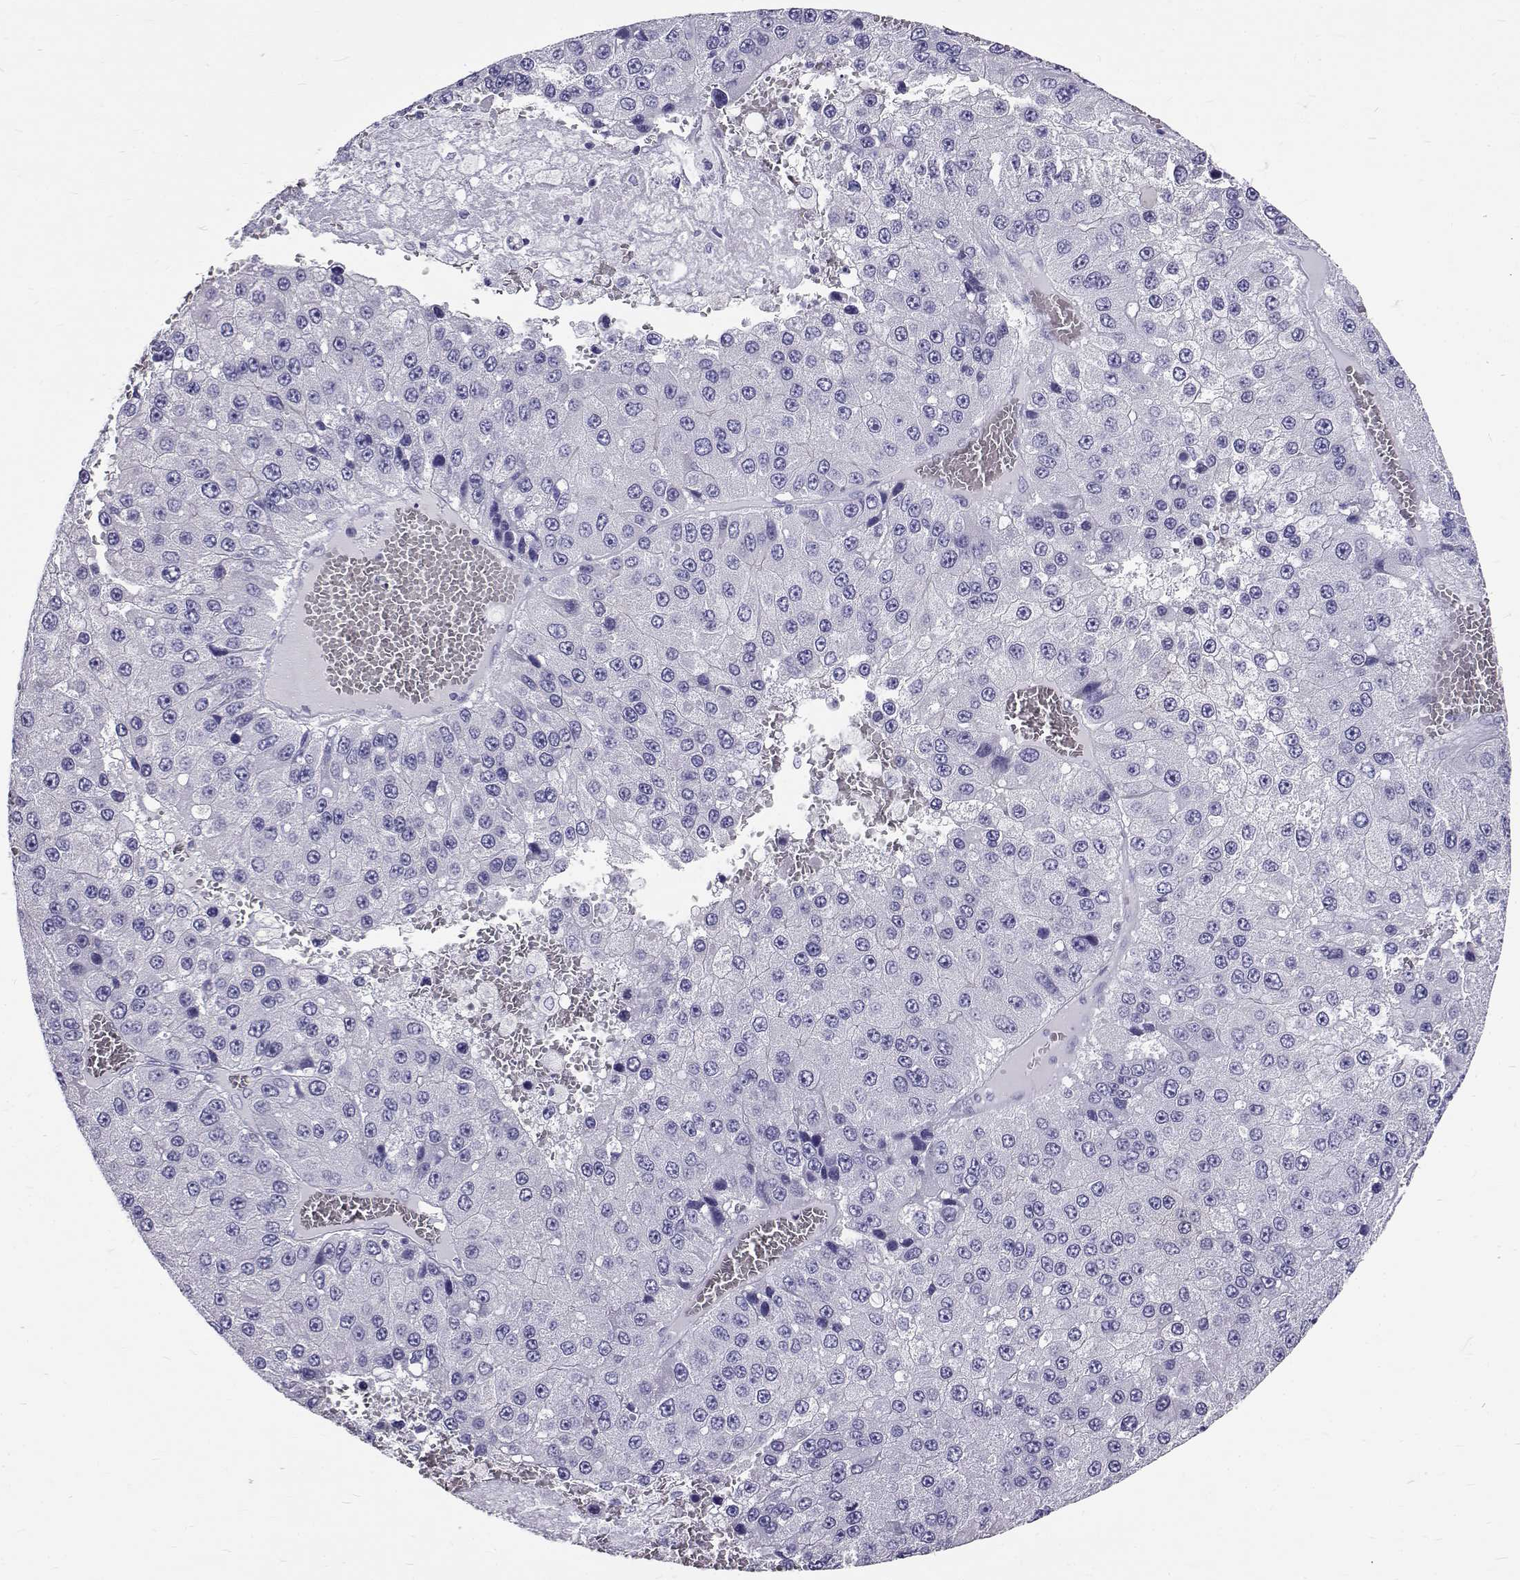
{"staining": {"intensity": "negative", "quantity": "none", "location": "none"}, "tissue": "liver cancer", "cell_type": "Tumor cells", "image_type": "cancer", "snomed": [{"axis": "morphology", "description": "Carcinoma, Hepatocellular, NOS"}, {"axis": "topography", "description": "Liver"}], "caption": "Tumor cells show no significant expression in liver cancer (hepatocellular carcinoma).", "gene": "IGSF1", "patient": {"sex": "female", "age": 73}}